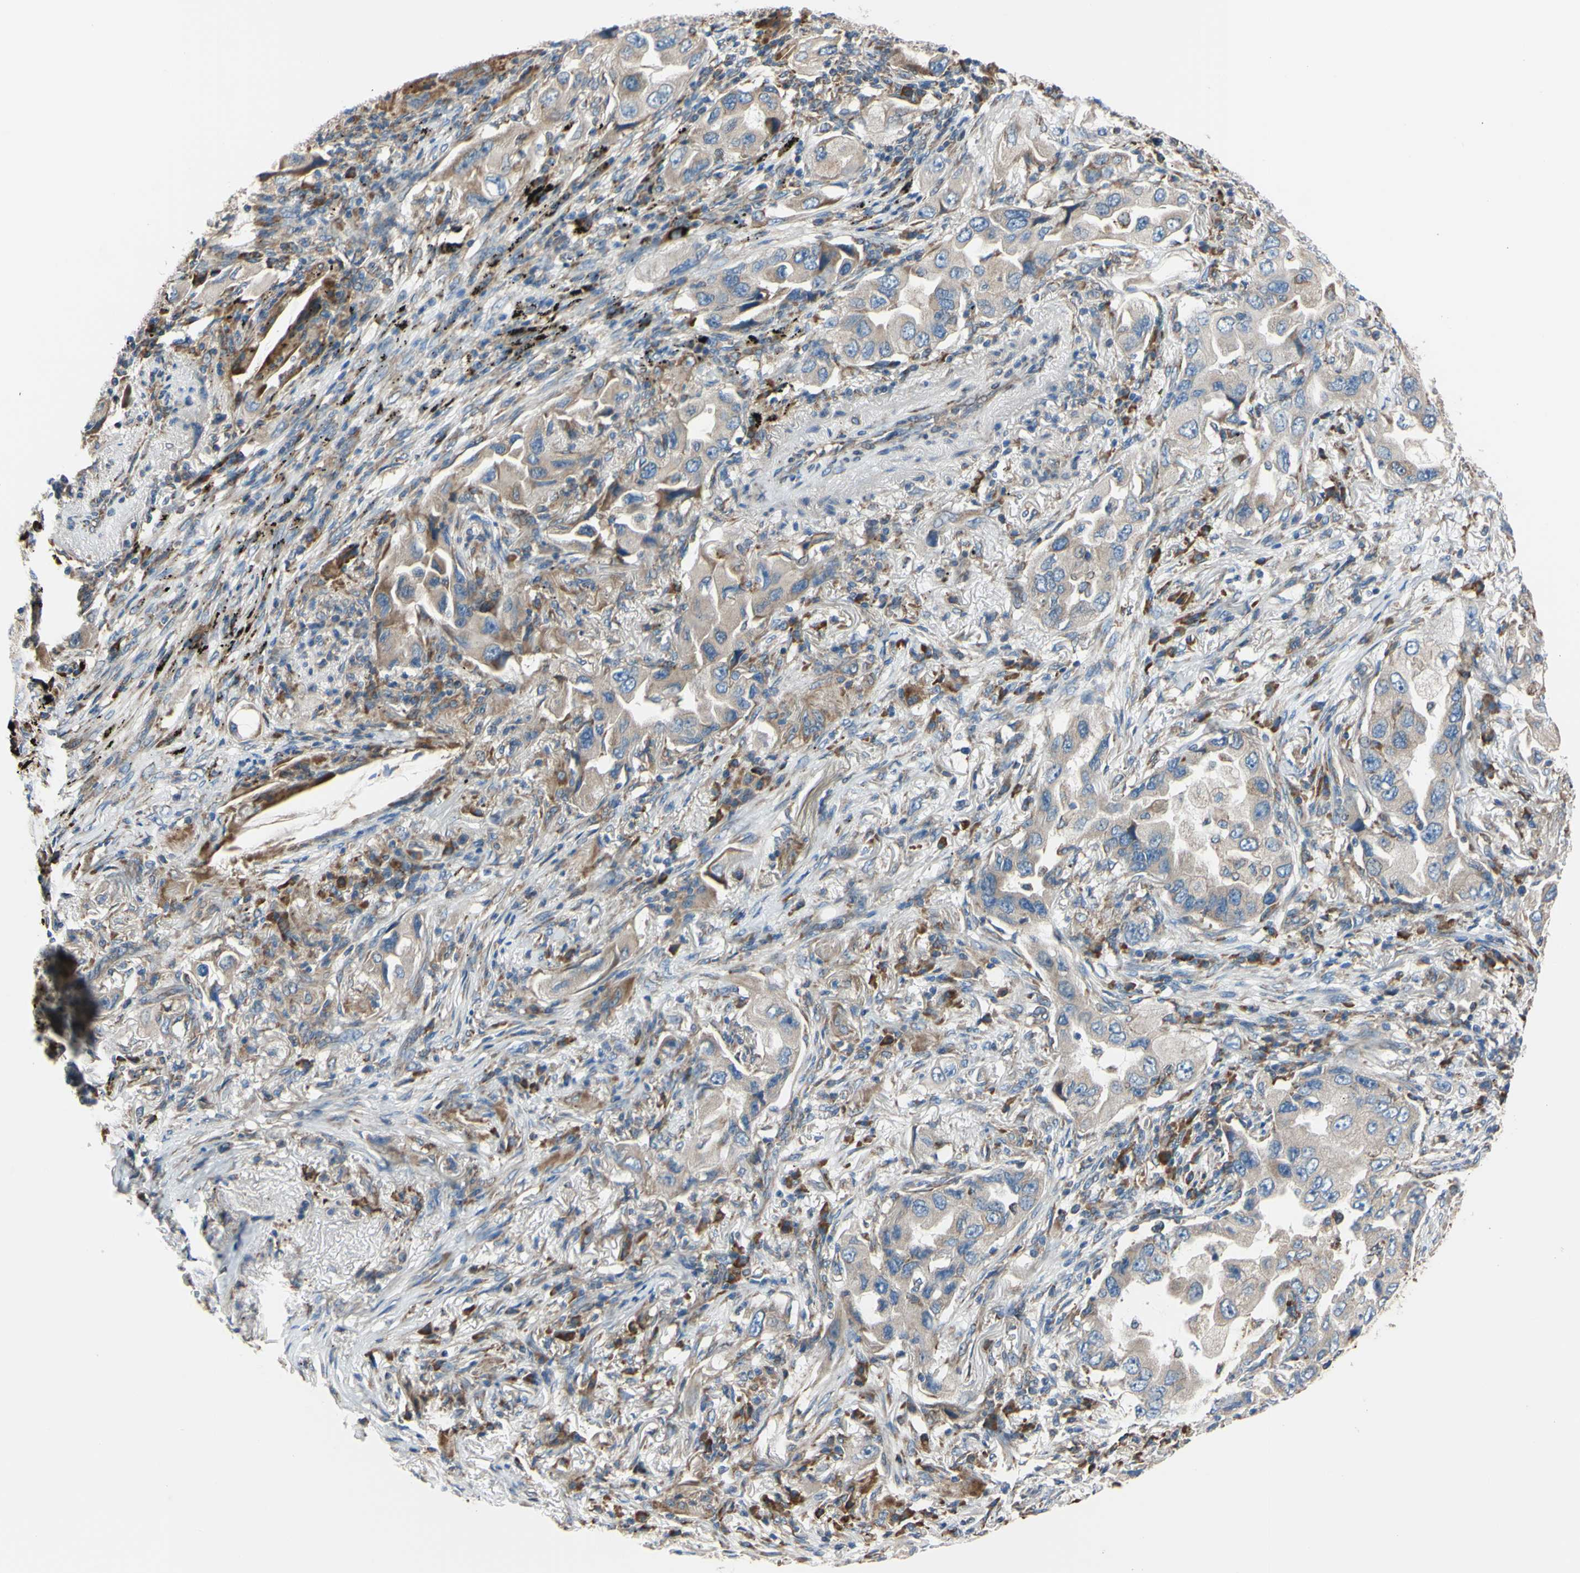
{"staining": {"intensity": "weak", "quantity": ">75%", "location": "cytoplasmic/membranous"}, "tissue": "lung cancer", "cell_type": "Tumor cells", "image_type": "cancer", "snomed": [{"axis": "morphology", "description": "Adenocarcinoma, NOS"}, {"axis": "topography", "description": "Lung"}], "caption": "Adenocarcinoma (lung) stained with a brown dye displays weak cytoplasmic/membranous positive positivity in about >75% of tumor cells.", "gene": "BMF", "patient": {"sex": "female", "age": 65}}